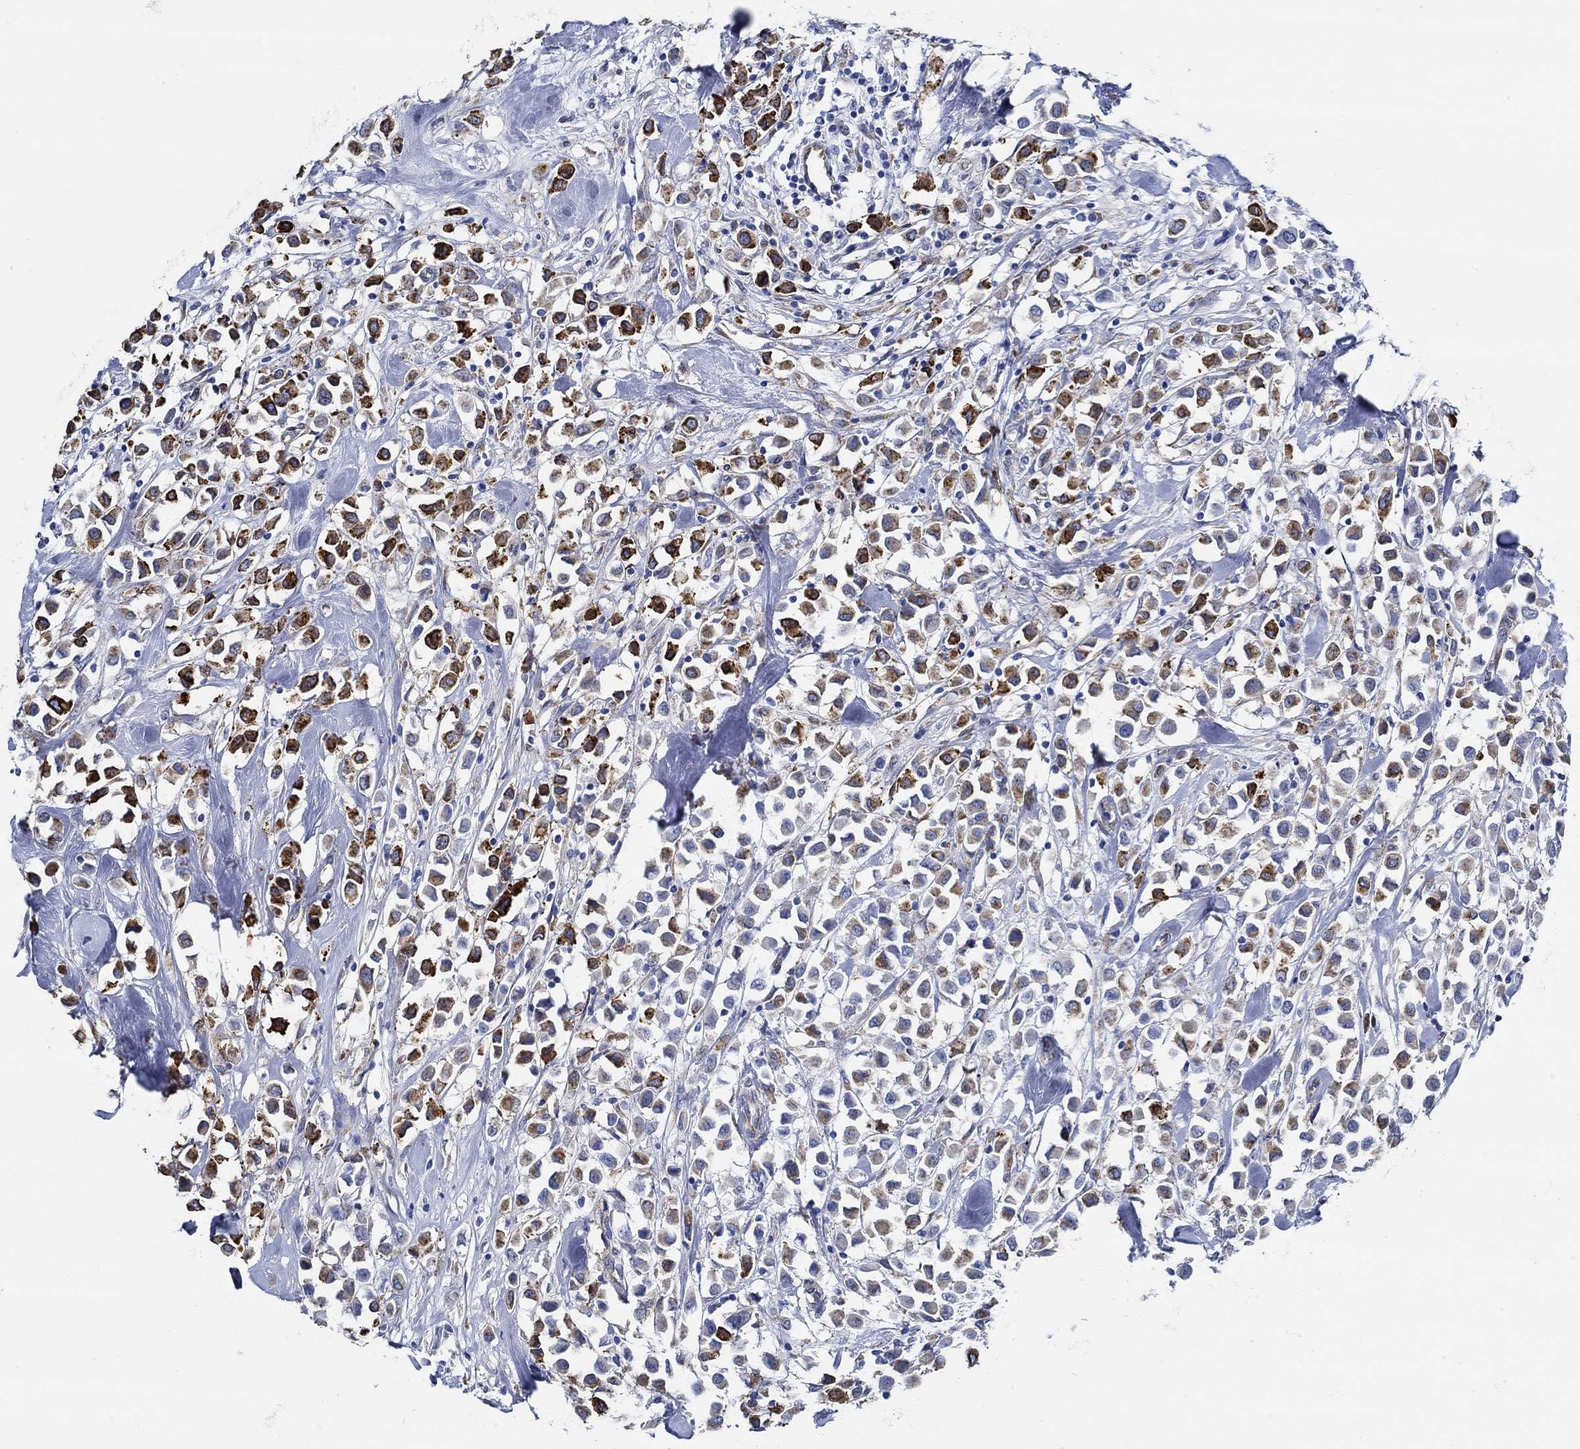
{"staining": {"intensity": "strong", "quantity": "25%-75%", "location": "cytoplasmic/membranous"}, "tissue": "breast cancer", "cell_type": "Tumor cells", "image_type": "cancer", "snomed": [{"axis": "morphology", "description": "Duct carcinoma"}, {"axis": "topography", "description": "Breast"}], "caption": "Immunohistochemistry (IHC) histopathology image of neoplastic tissue: breast cancer stained using immunohistochemistry demonstrates high levels of strong protein expression localized specifically in the cytoplasmic/membranous of tumor cells, appearing as a cytoplasmic/membranous brown color.", "gene": "HECW2", "patient": {"sex": "female", "age": 61}}